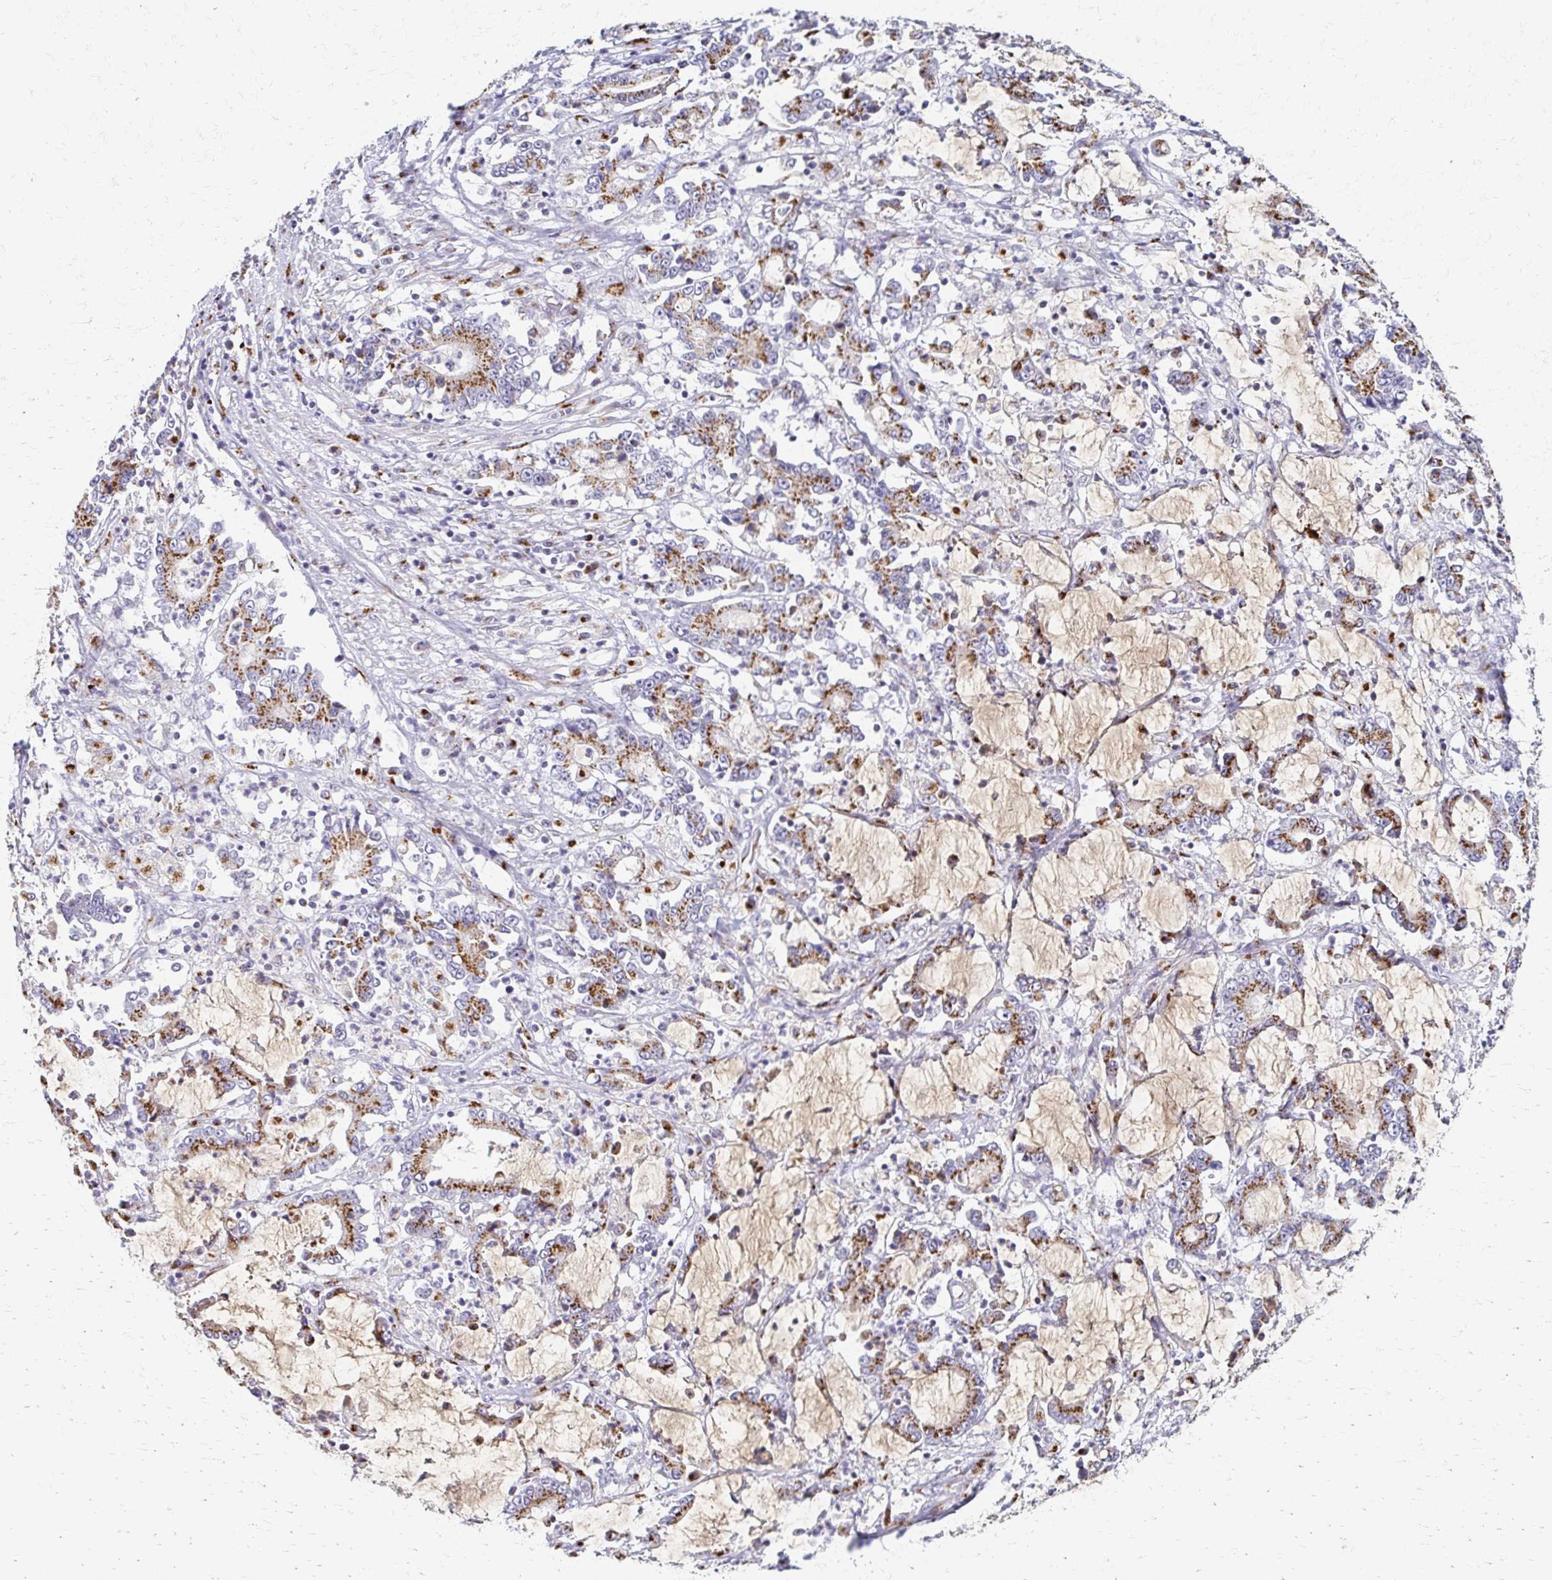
{"staining": {"intensity": "moderate", "quantity": ">75%", "location": "cytoplasmic/membranous"}, "tissue": "stomach cancer", "cell_type": "Tumor cells", "image_type": "cancer", "snomed": [{"axis": "morphology", "description": "Adenocarcinoma, NOS"}, {"axis": "topography", "description": "Stomach, upper"}], "caption": "IHC of stomach cancer demonstrates medium levels of moderate cytoplasmic/membranous expression in about >75% of tumor cells.", "gene": "TM9SF1", "patient": {"sex": "male", "age": 68}}